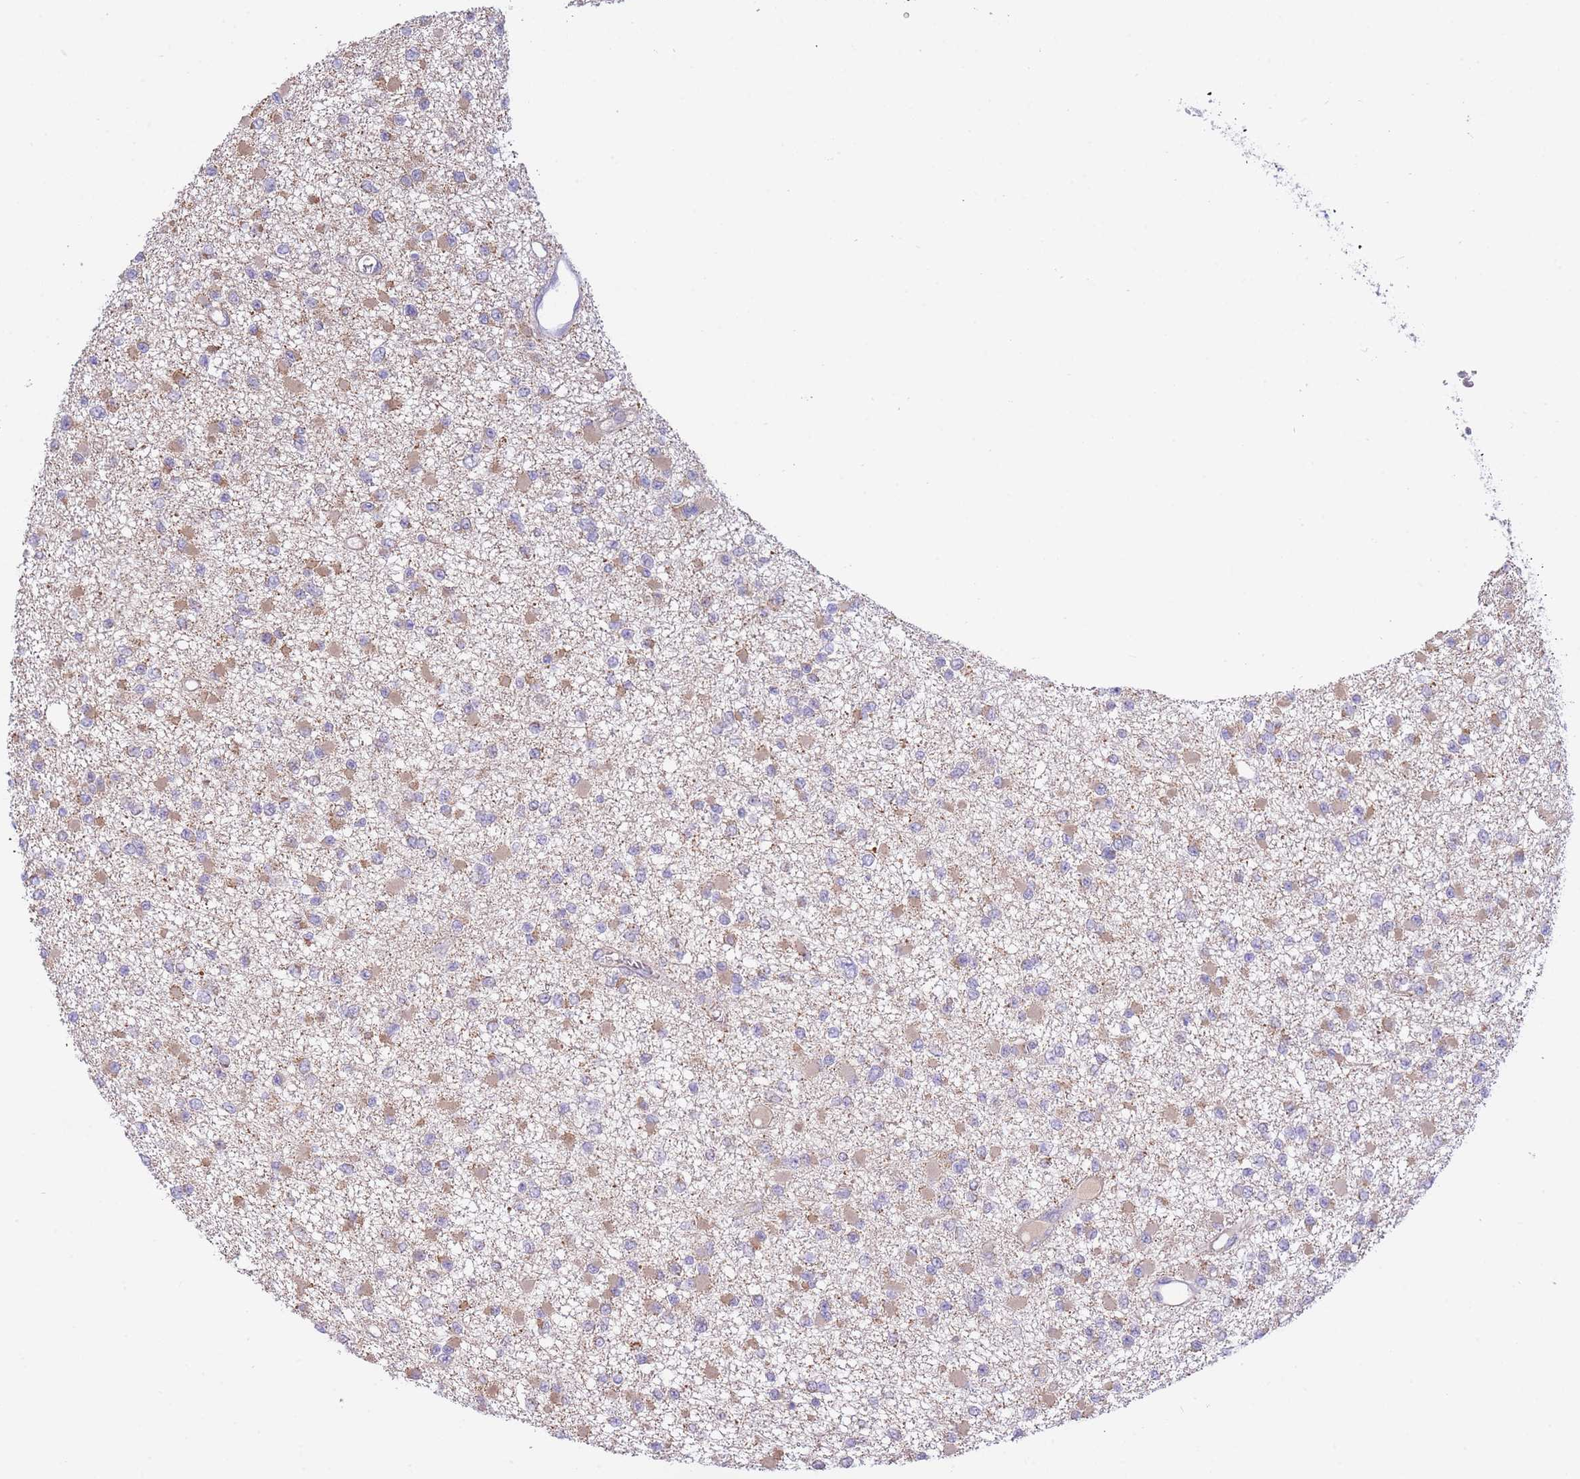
{"staining": {"intensity": "weak", "quantity": "25%-75%", "location": "cytoplasmic/membranous"}, "tissue": "glioma", "cell_type": "Tumor cells", "image_type": "cancer", "snomed": [{"axis": "morphology", "description": "Glioma, malignant, Low grade"}, {"axis": "topography", "description": "Brain"}], "caption": "Glioma stained with a protein marker displays weak staining in tumor cells.", "gene": "PGM1", "patient": {"sex": "female", "age": 22}}